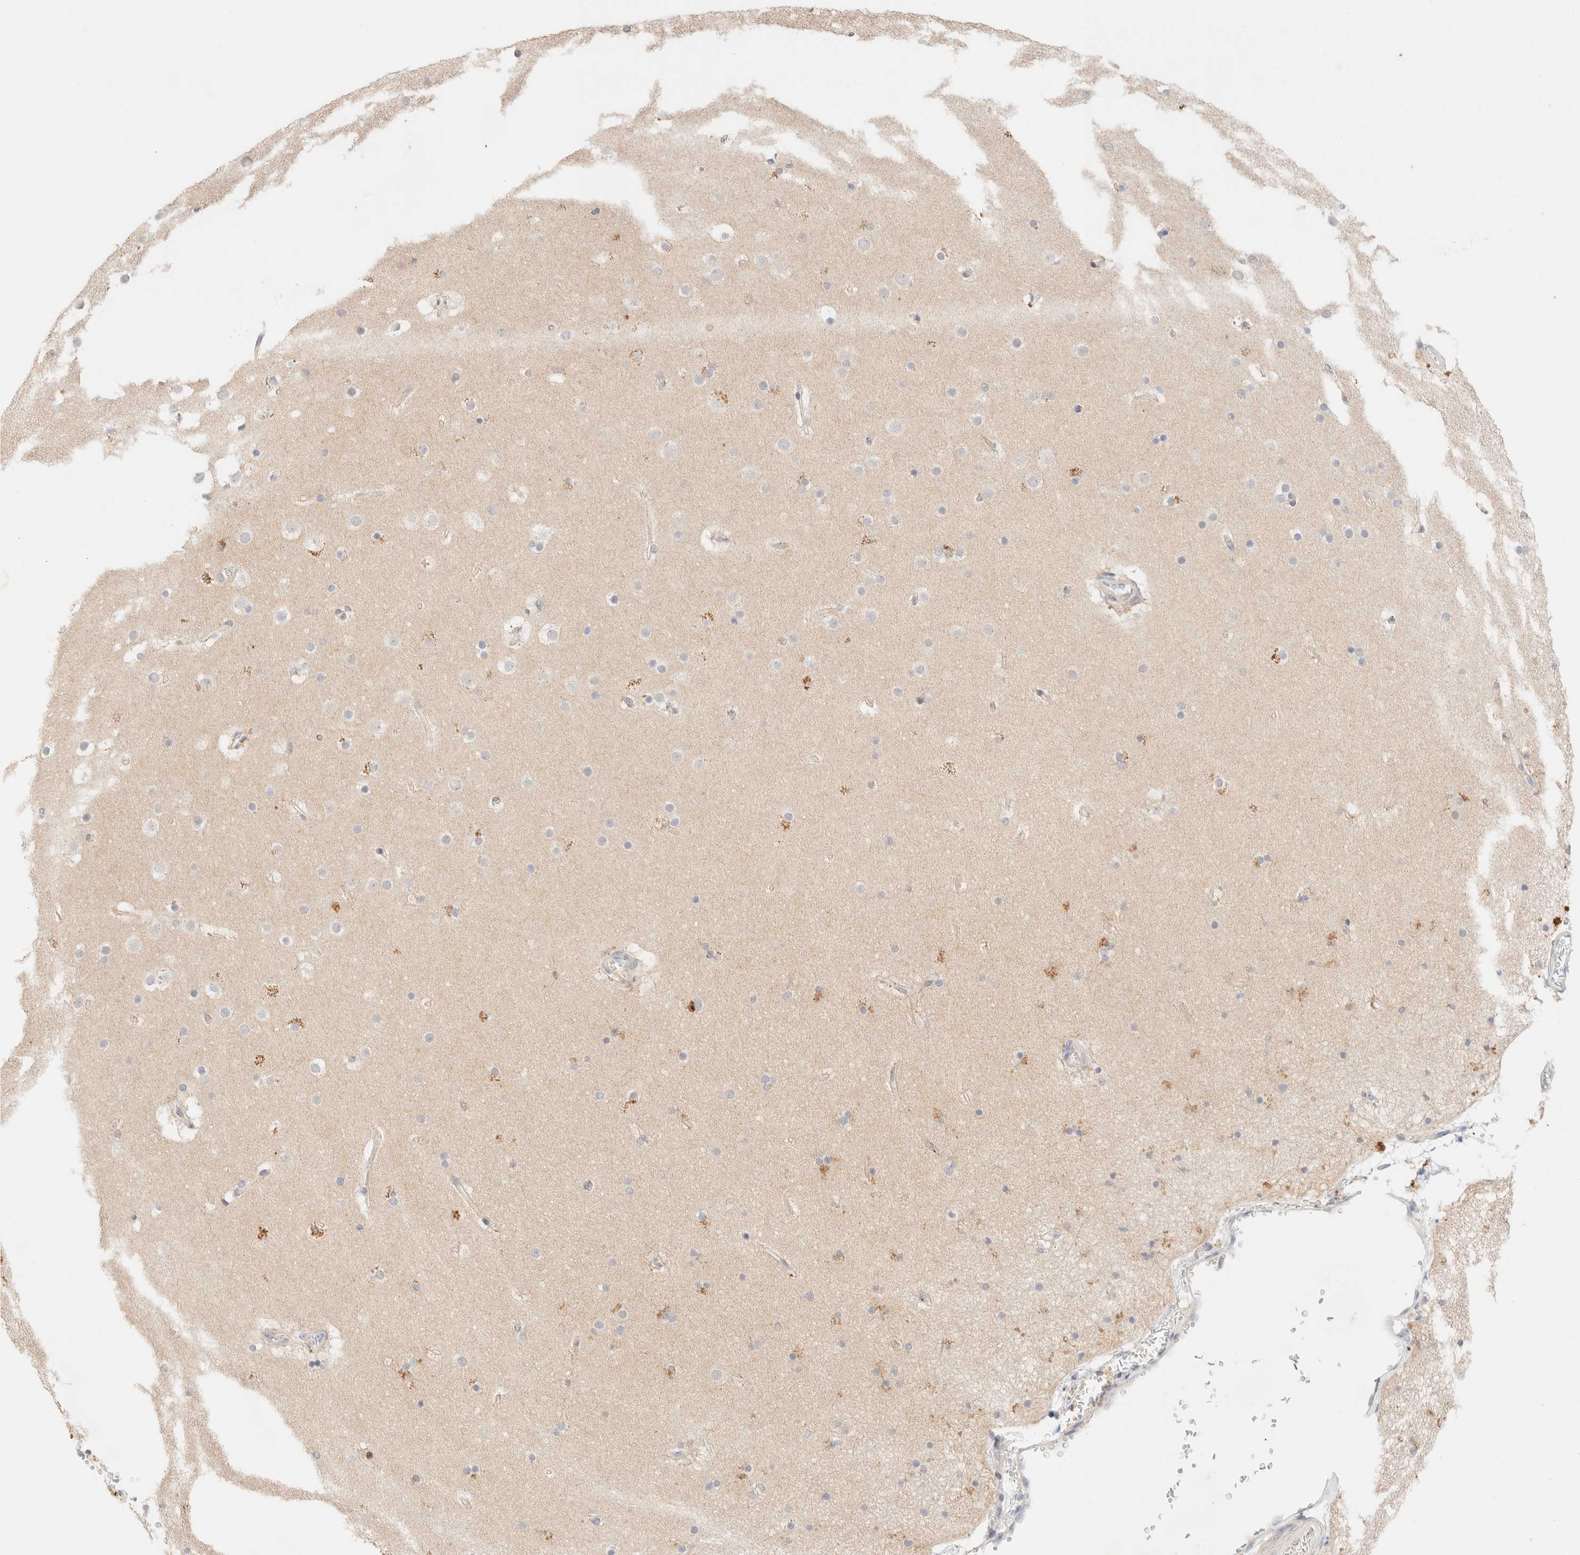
{"staining": {"intensity": "negative", "quantity": "none", "location": "none"}, "tissue": "cerebral cortex", "cell_type": "Endothelial cells", "image_type": "normal", "snomed": [{"axis": "morphology", "description": "Normal tissue, NOS"}, {"axis": "topography", "description": "Cerebral cortex"}], "caption": "The histopathology image exhibits no staining of endothelial cells in unremarkable cerebral cortex. The staining is performed using DAB (3,3'-diaminobenzidine) brown chromogen with nuclei counter-stained in using hematoxylin.", "gene": "SGSM2", "patient": {"sex": "male", "age": 57}}